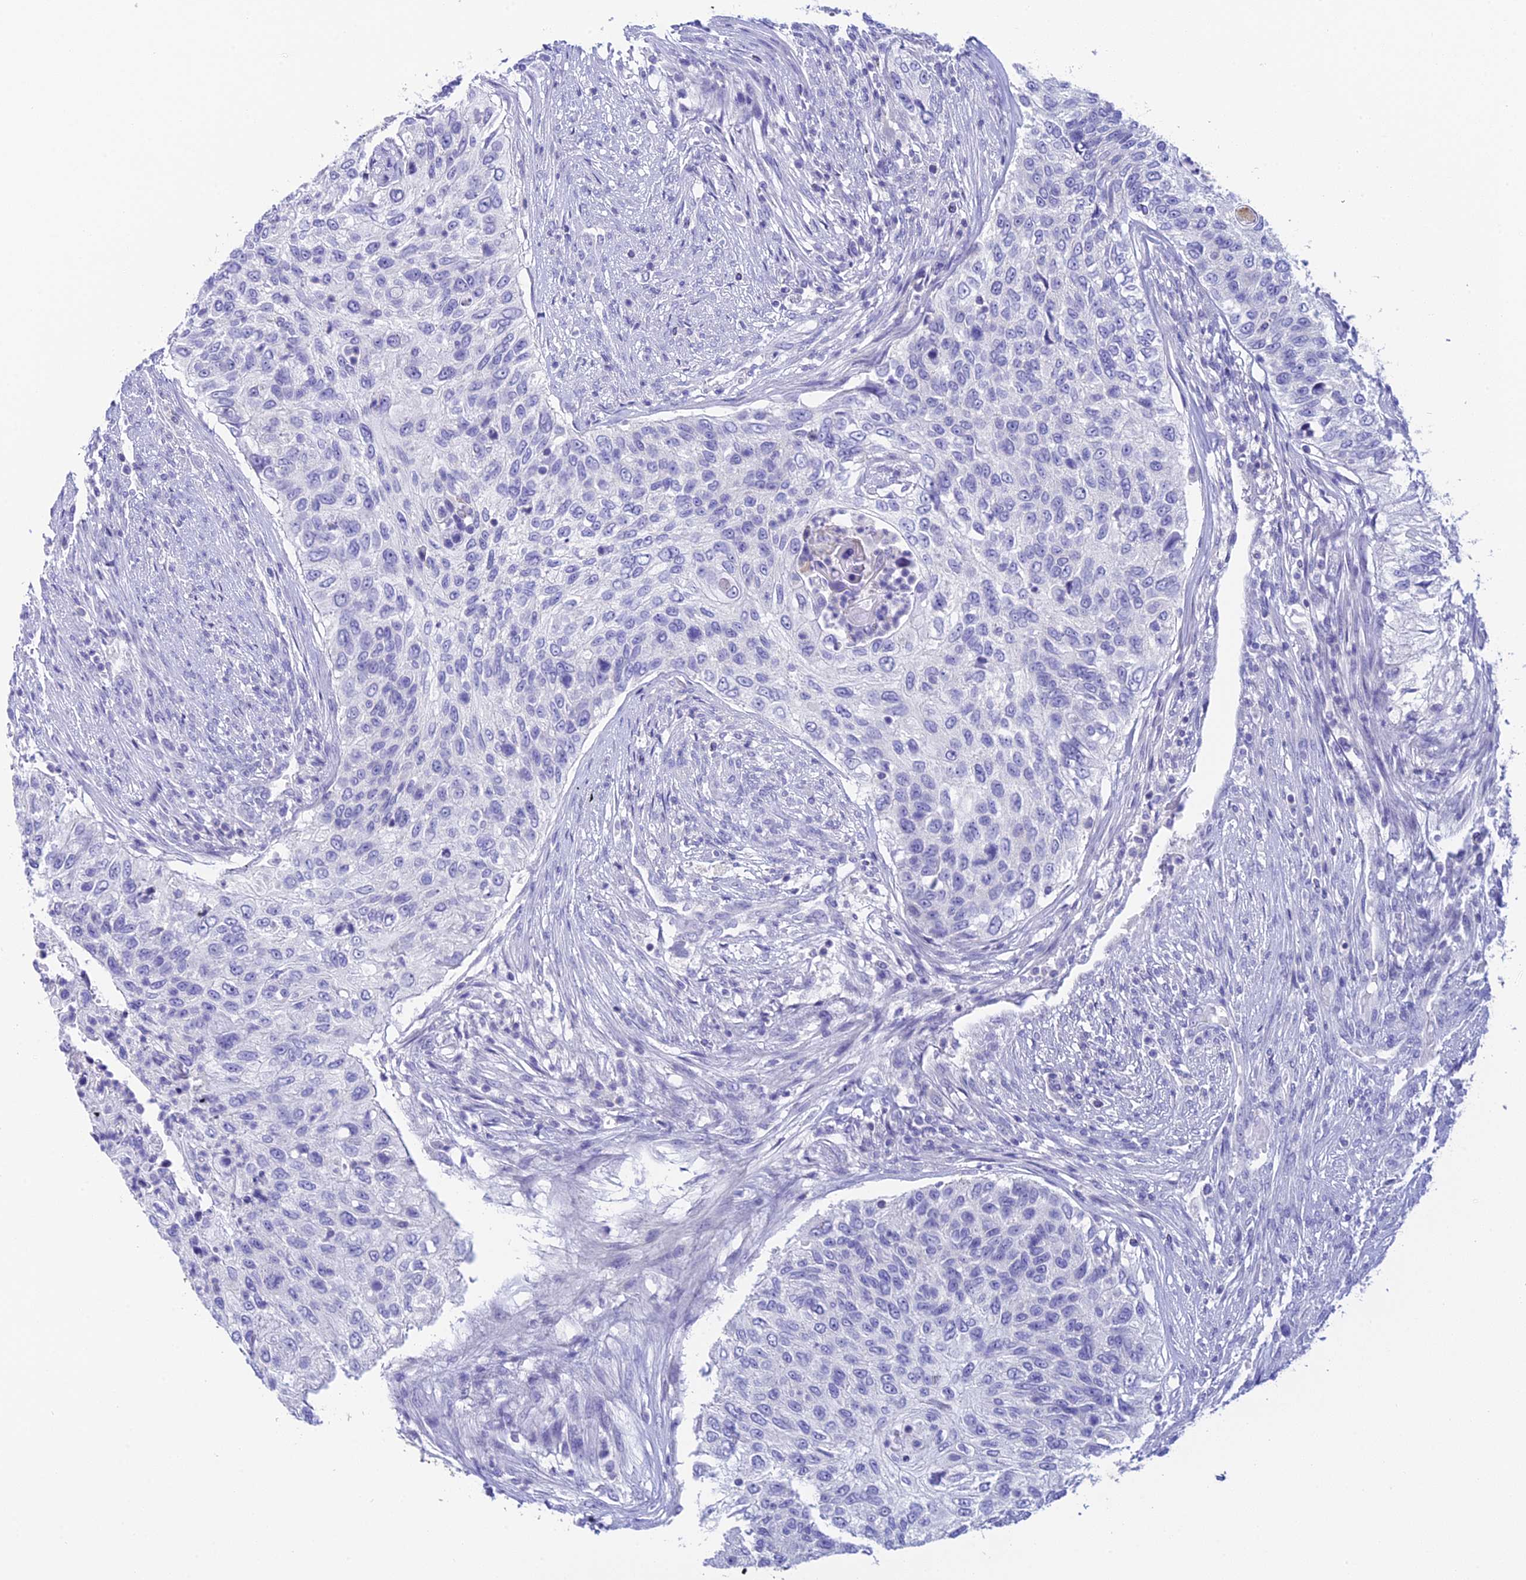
{"staining": {"intensity": "negative", "quantity": "none", "location": "none"}, "tissue": "urothelial cancer", "cell_type": "Tumor cells", "image_type": "cancer", "snomed": [{"axis": "morphology", "description": "Urothelial carcinoma, High grade"}, {"axis": "topography", "description": "Urinary bladder"}], "caption": "Micrograph shows no significant protein expression in tumor cells of urothelial cancer.", "gene": "C12orf29", "patient": {"sex": "female", "age": 60}}